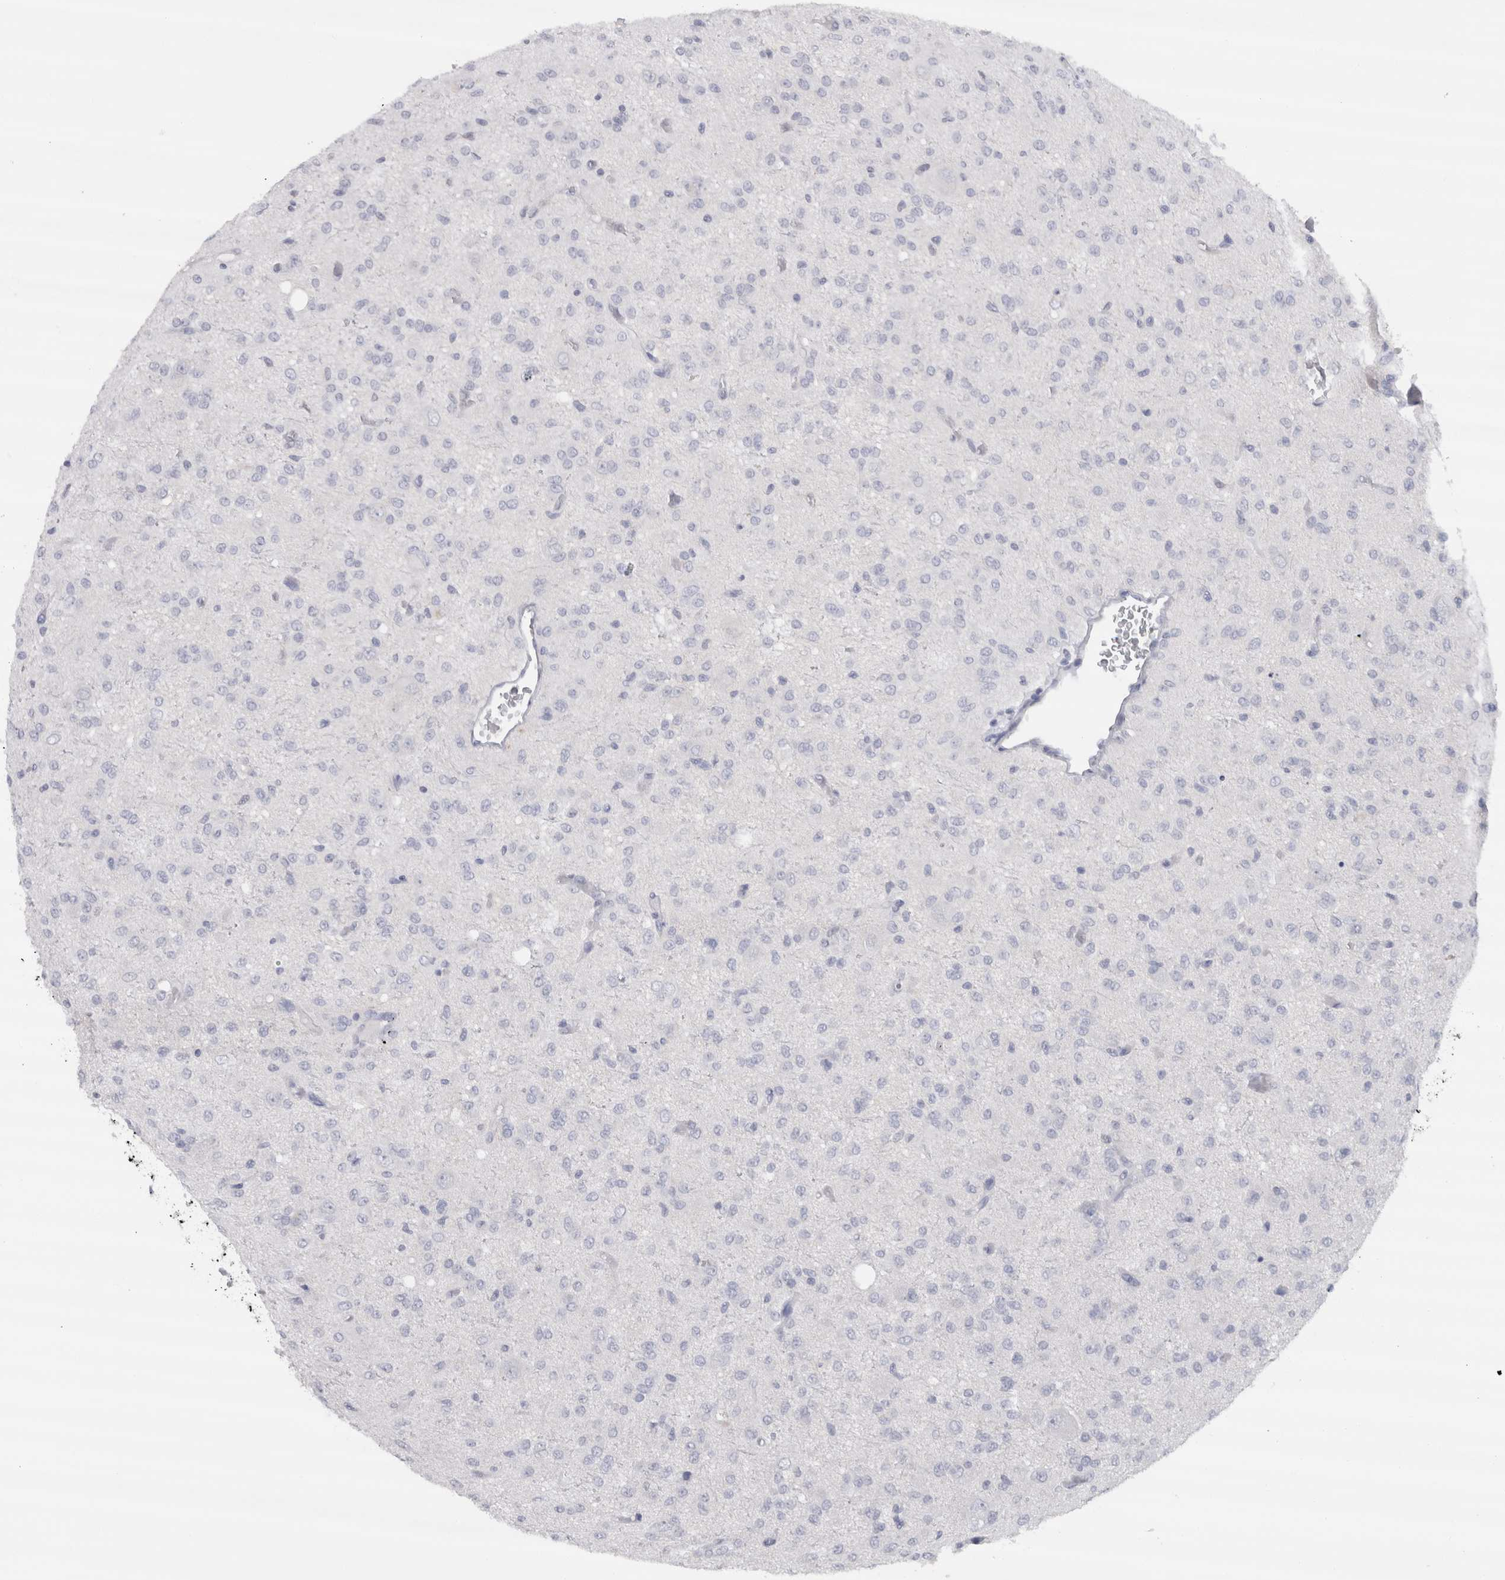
{"staining": {"intensity": "negative", "quantity": "none", "location": "none"}, "tissue": "glioma", "cell_type": "Tumor cells", "image_type": "cancer", "snomed": [{"axis": "morphology", "description": "Glioma, malignant, High grade"}, {"axis": "topography", "description": "Brain"}], "caption": "Tumor cells are negative for brown protein staining in glioma.", "gene": "CDH17", "patient": {"sex": "female", "age": 59}}